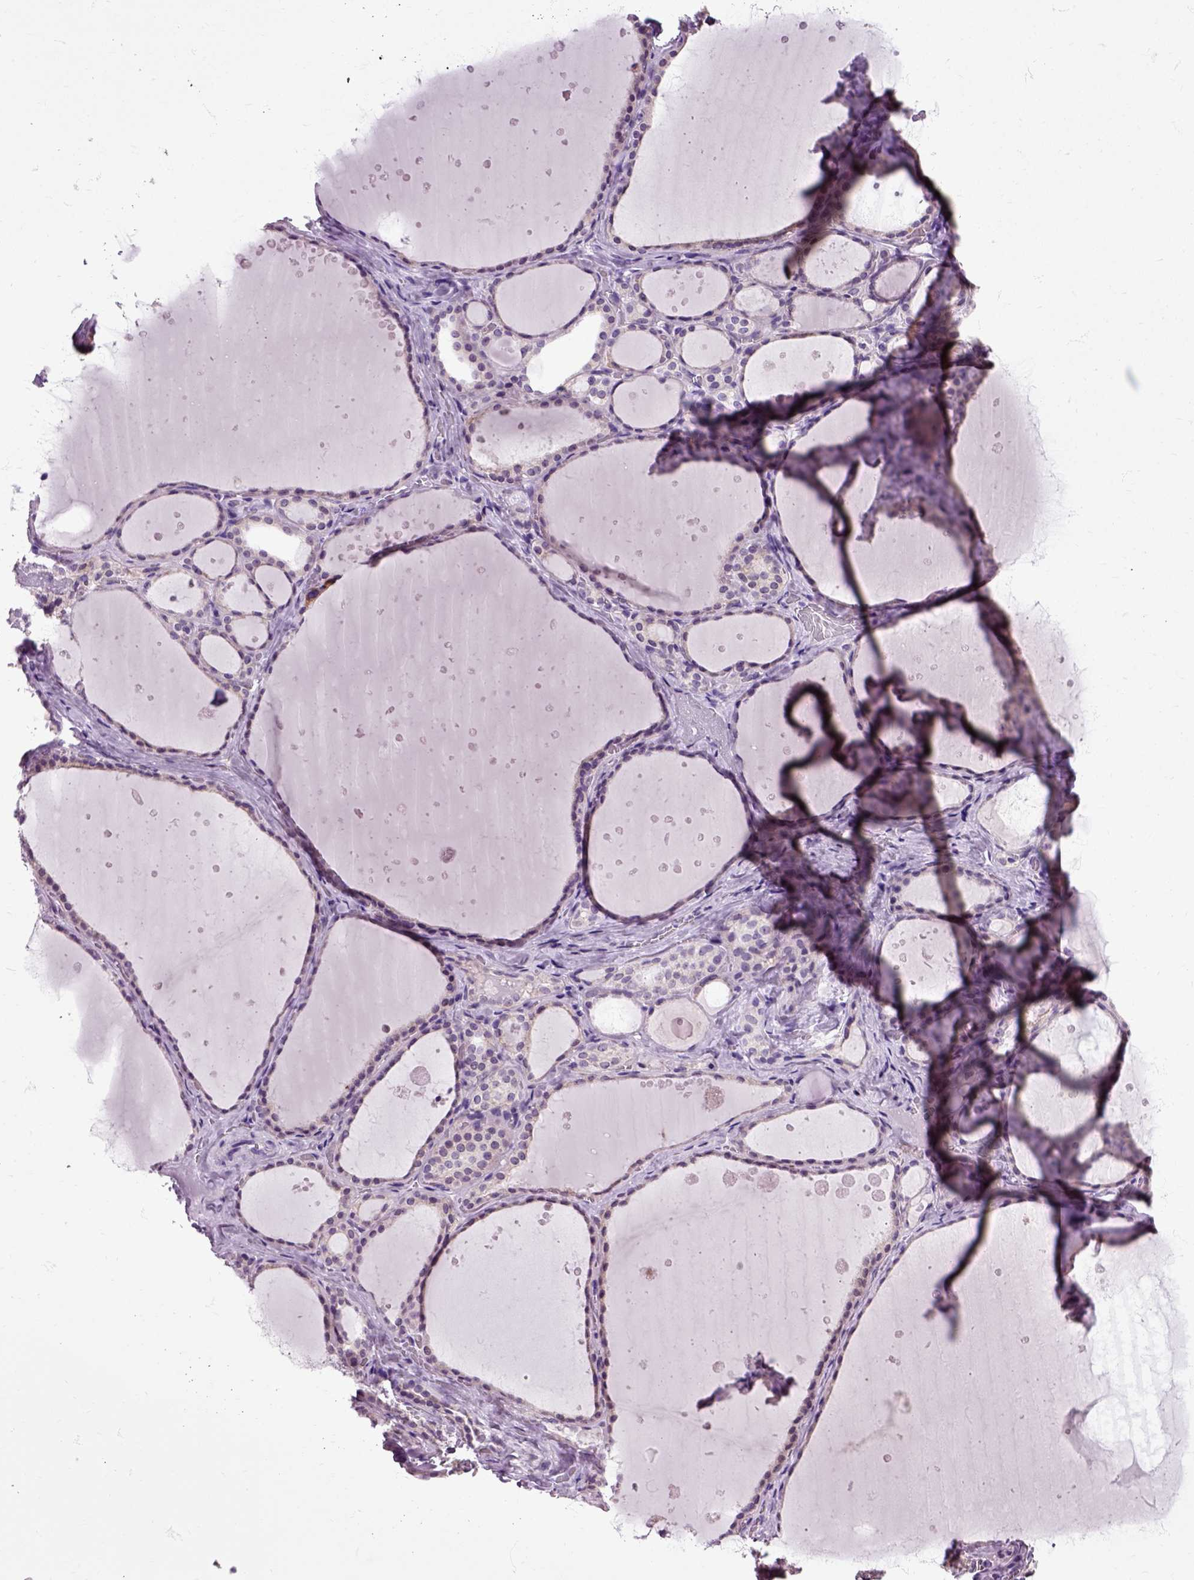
{"staining": {"intensity": "weak", "quantity": "25%-75%", "location": "cytoplasmic/membranous"}, "tissue": "thyroid gland", "cell_type": "Glandular cells", "image_type": "normal", "snomed": [{"axis": "morphology", "description": "Normal tissue, NOS"}, {"axis": "topography", "description": "Thyroid gland"}], "caption": "Weak cytoplasmic/membranous expression for a protein is identified in approximately 25%-75% of glandular cells of benign thyroid gland using IHC.", "gene": "HSPA2", "patient": {"sex": "male", "age": 63}}